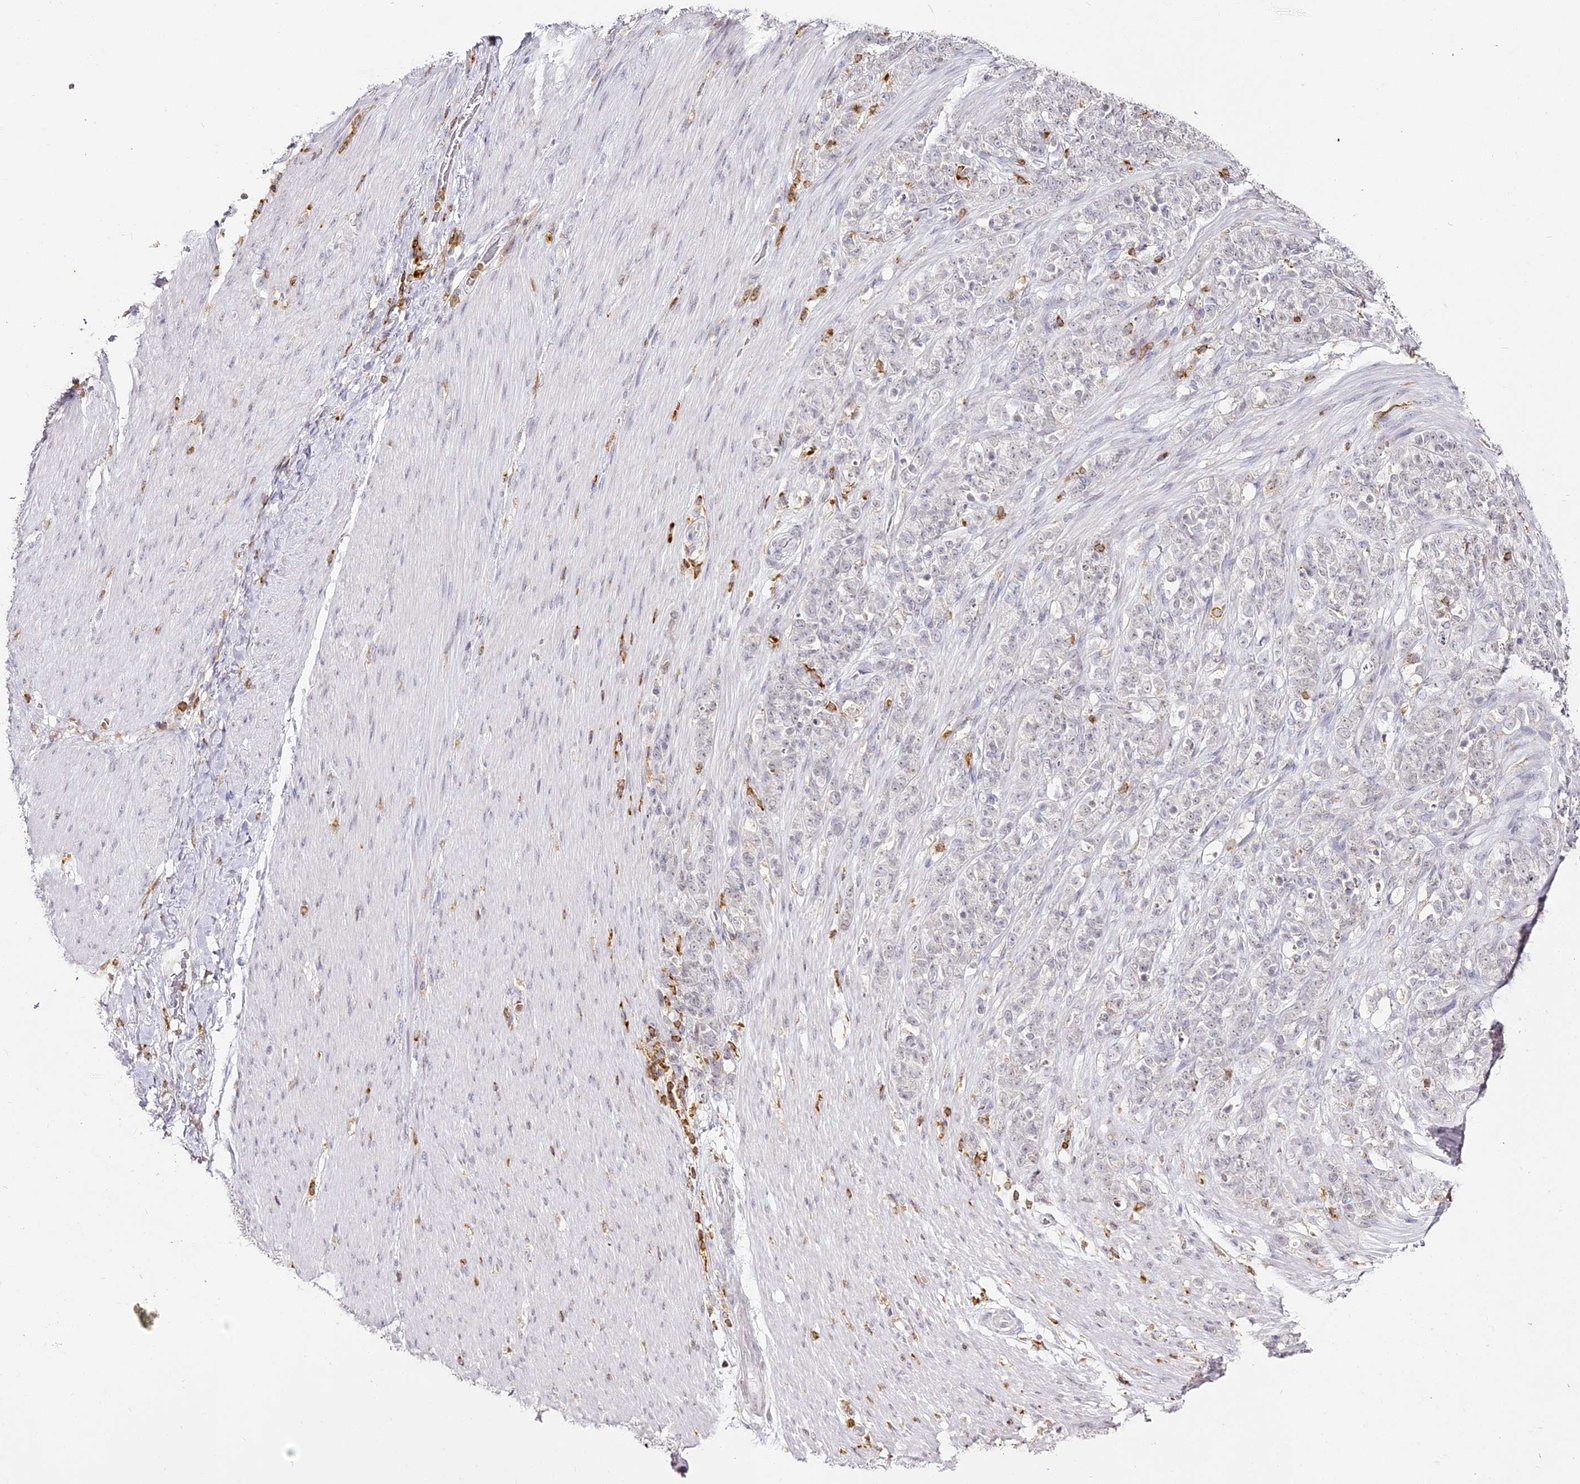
{"staining": {"intensity": "negative", "quantity": "none", "location": "none"}, "tissue": "stomach cancer", "cell_type": "Tumor cells", "image_type": "cancer", "snomed": [{"axis": "morphology", "description": "Adenocarcinoma, NOS"}, {"axis": "topography", "description": "Stomach"}], "caption": "Immunohistochemistry (IHC) image of neoplastic tissue: stomach cancer stained with DAB (3,3'-diaminobenzidine) demonstrates no significant protein expression in tumor cells.", "gene": "DOCK2", "patient": {"sex": "female", "age": 79}}